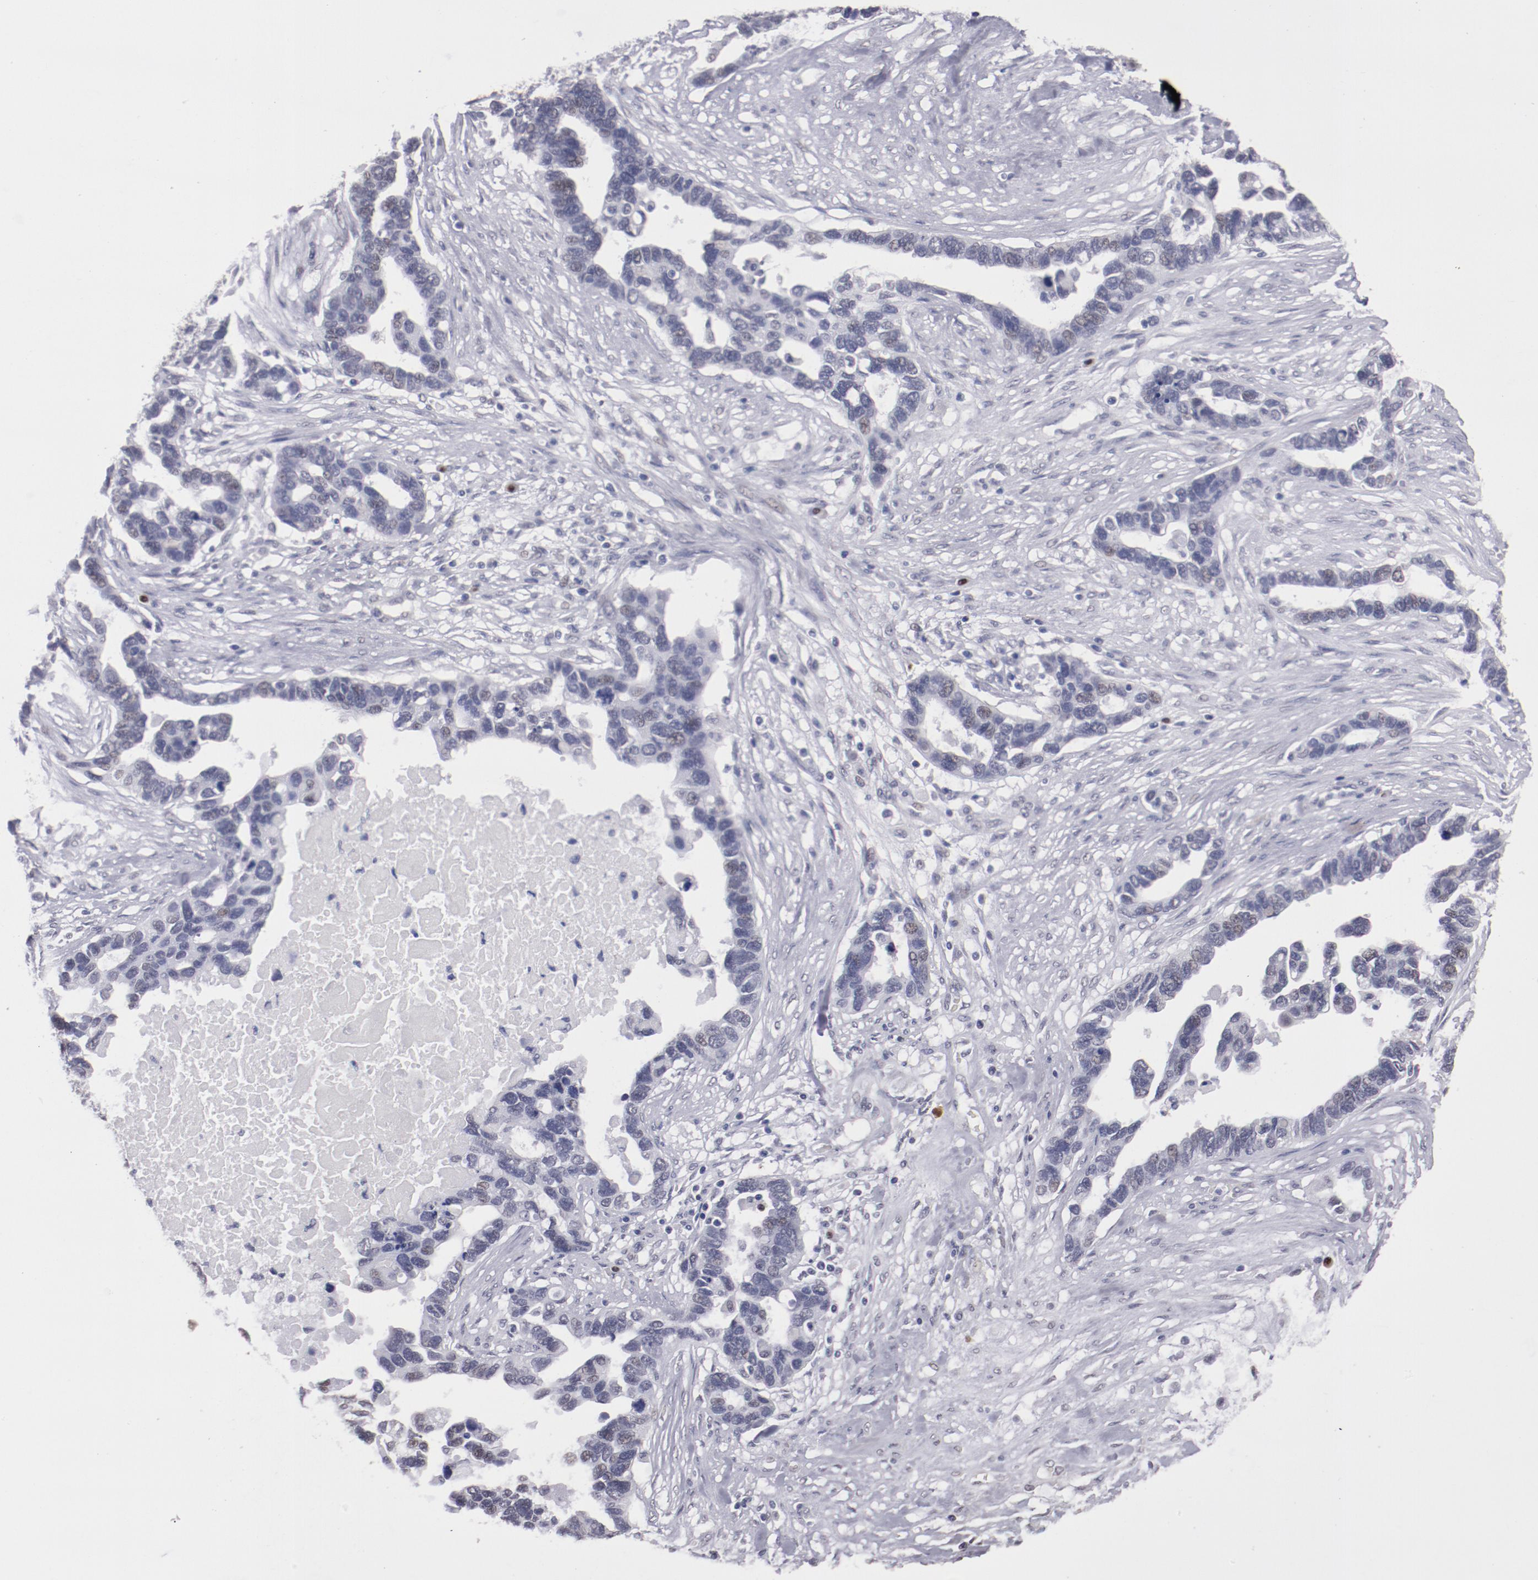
{"staining": {"intensity": "weak", "quantity": "<25%", "location": "nuclear"}, "tissue": "ovarian cancer", "cell_type": "Tumor cells", "image_type": "cancer", "snomed": [{"axis": "morphology", "description": "Cystadenocarcinoma, serous, NOS"}, {"axis": "topography", "description": "Ovary"}], "caption": "This micrograph is of ovarian cancer (serous cystadenocarcinoma) stained with immunohistochemistry to label a protein in brown with the nuclei are counter-stained blue. There is no positivity in tumor cells. Nuclei are stained in blue.", "gene": "IRF4", "patient": {"sex": "female", "age": 54}}